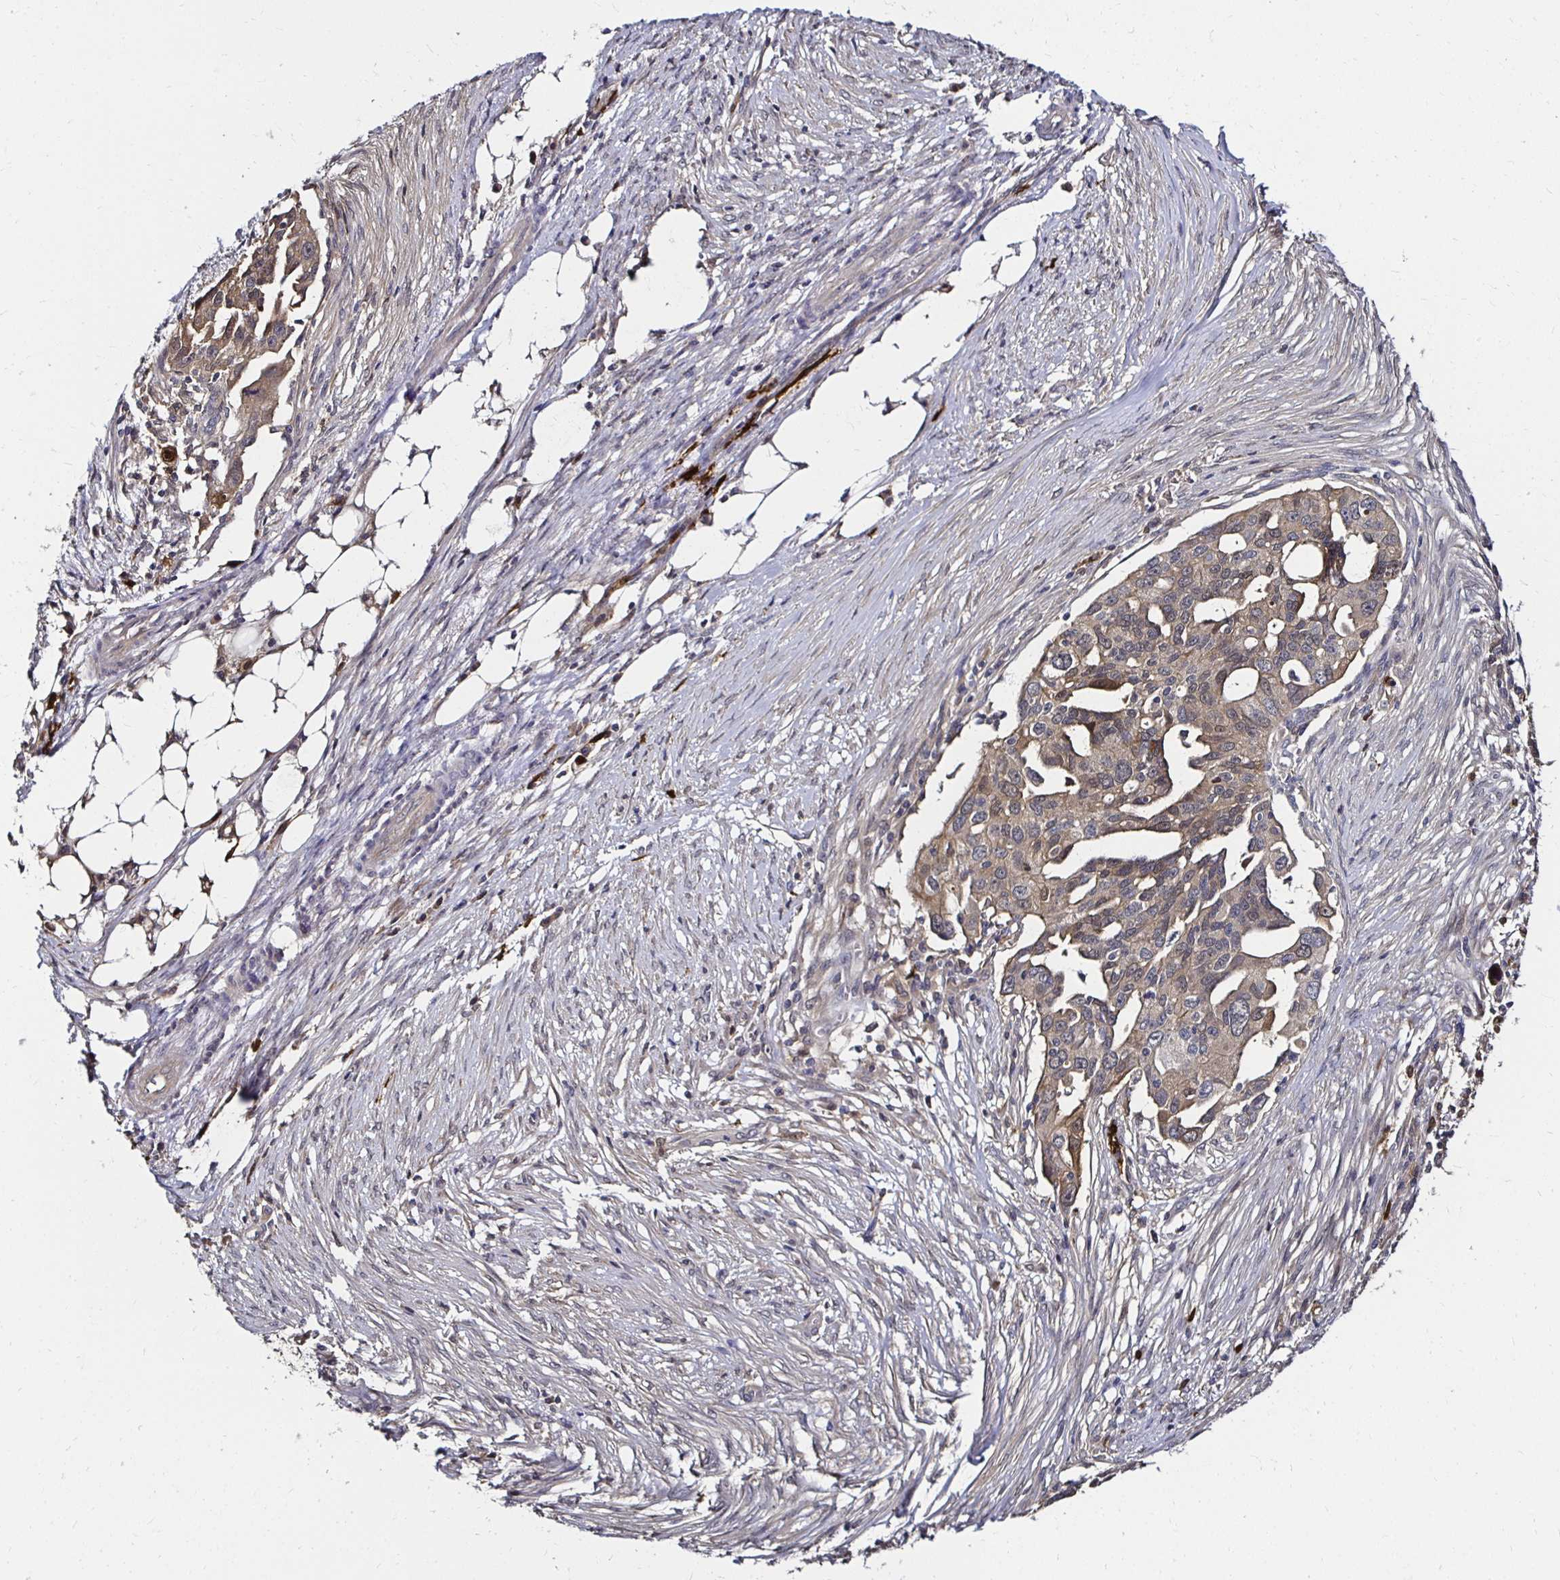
{"staining": {"intensity": "weak", "quantity": "25%-75%", "location": "cytoplasmic/membranous"}, "tissue": "ovarian cancer", "cell_type": "Tumor cells", "image_type": "cancer", "snomed": [{"axis": "morphology", "description": "Carcinoma, endometroid"}, {"axis": "morphology", "description": "Cystadenocarcinoma, serous, NOS"}, {"axis": "topography", "description": "Ovary"}], "caption": "DAB immunohistochemical staining of endometroid carcinoma (ovarian) displays weak cytoplasmic/membranous protein expression in about 25%-75% of tumor cells.", "gene": "TXN", "patient": {"sex": "female", "age": 45}}